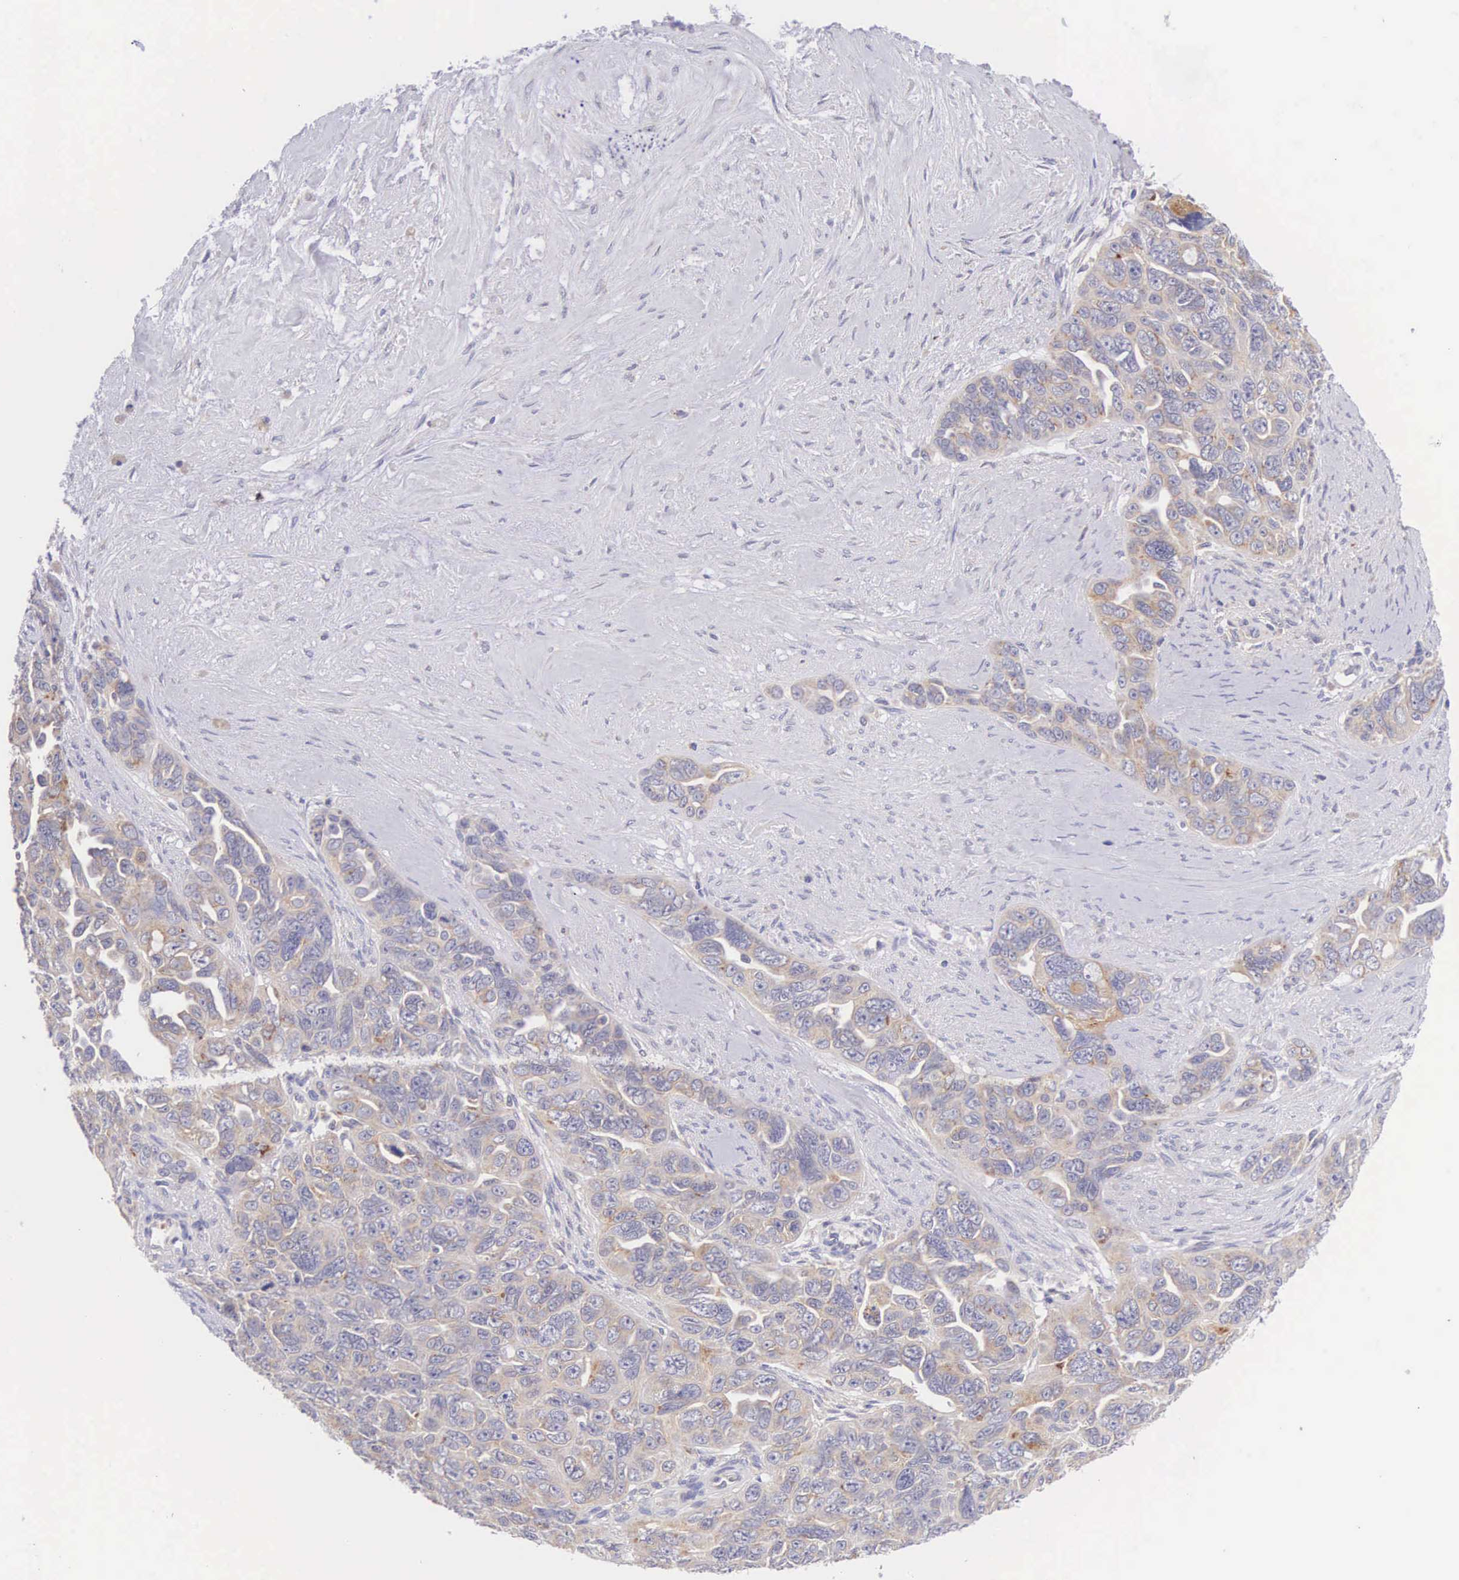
{"staining": {"intensity": "weak", "quantity": "25%-75%", "location": "cytoplasmic/membranous"}, "tissue": "ovarian cancer", "cell_type": "Tumor cells", "image_type": "cancer", "snomed": [{"axis": "morphology", "description": "Cystadenocarcinoma, serous, NOS"}, {"axis": "topography", "description": "Ovary"}], "caption": "Human ovarian serous cystadenocarcinoma stained with a brown dye demonstrates weak cytoplasmic/membranous positive positivity in about 25%-75% of tumor cells.", "gene": "NSDHL", "patient": {"sex": "female", "age": 63}}